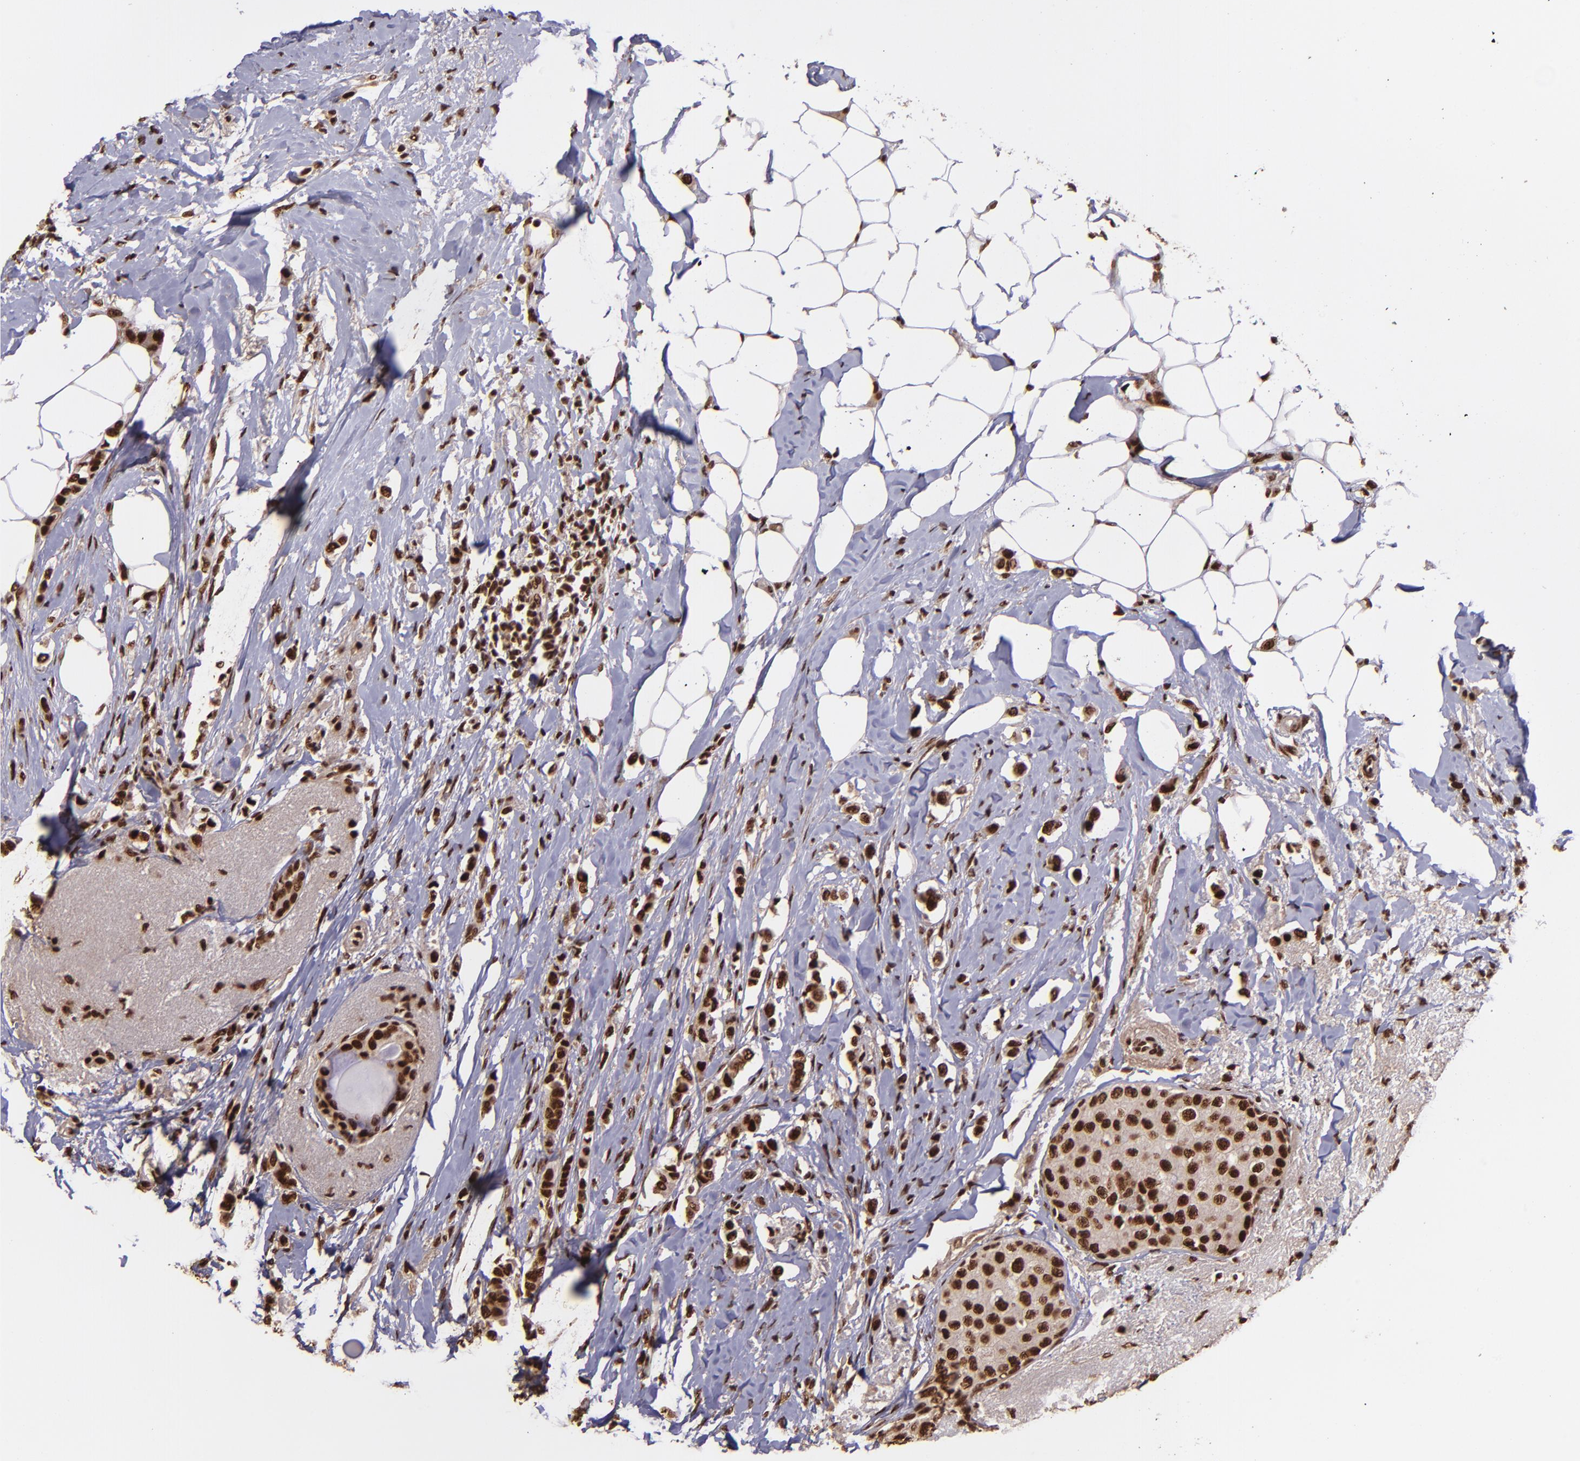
{"staining": {"intensity": "strong", "quantity": ">75%", "location": "nuclear"}, "tissue": "breast cancer", "cell_type": "Tumor cells", "image_type": "cancer", "snomed": [{"axis": "morphology", "description": "Lobular carcinoma"}, {"axis": "topography", "description": "Breast"}], "caption": "Immunohistochemistry (DAB) staining of human breast cancer (lobular carcinoma) exhibits strong nuclear protein staining in approximately >75% of tumor cells.", "gene": "PQBP1", "patient": {"sex": "female", "age": 55}}